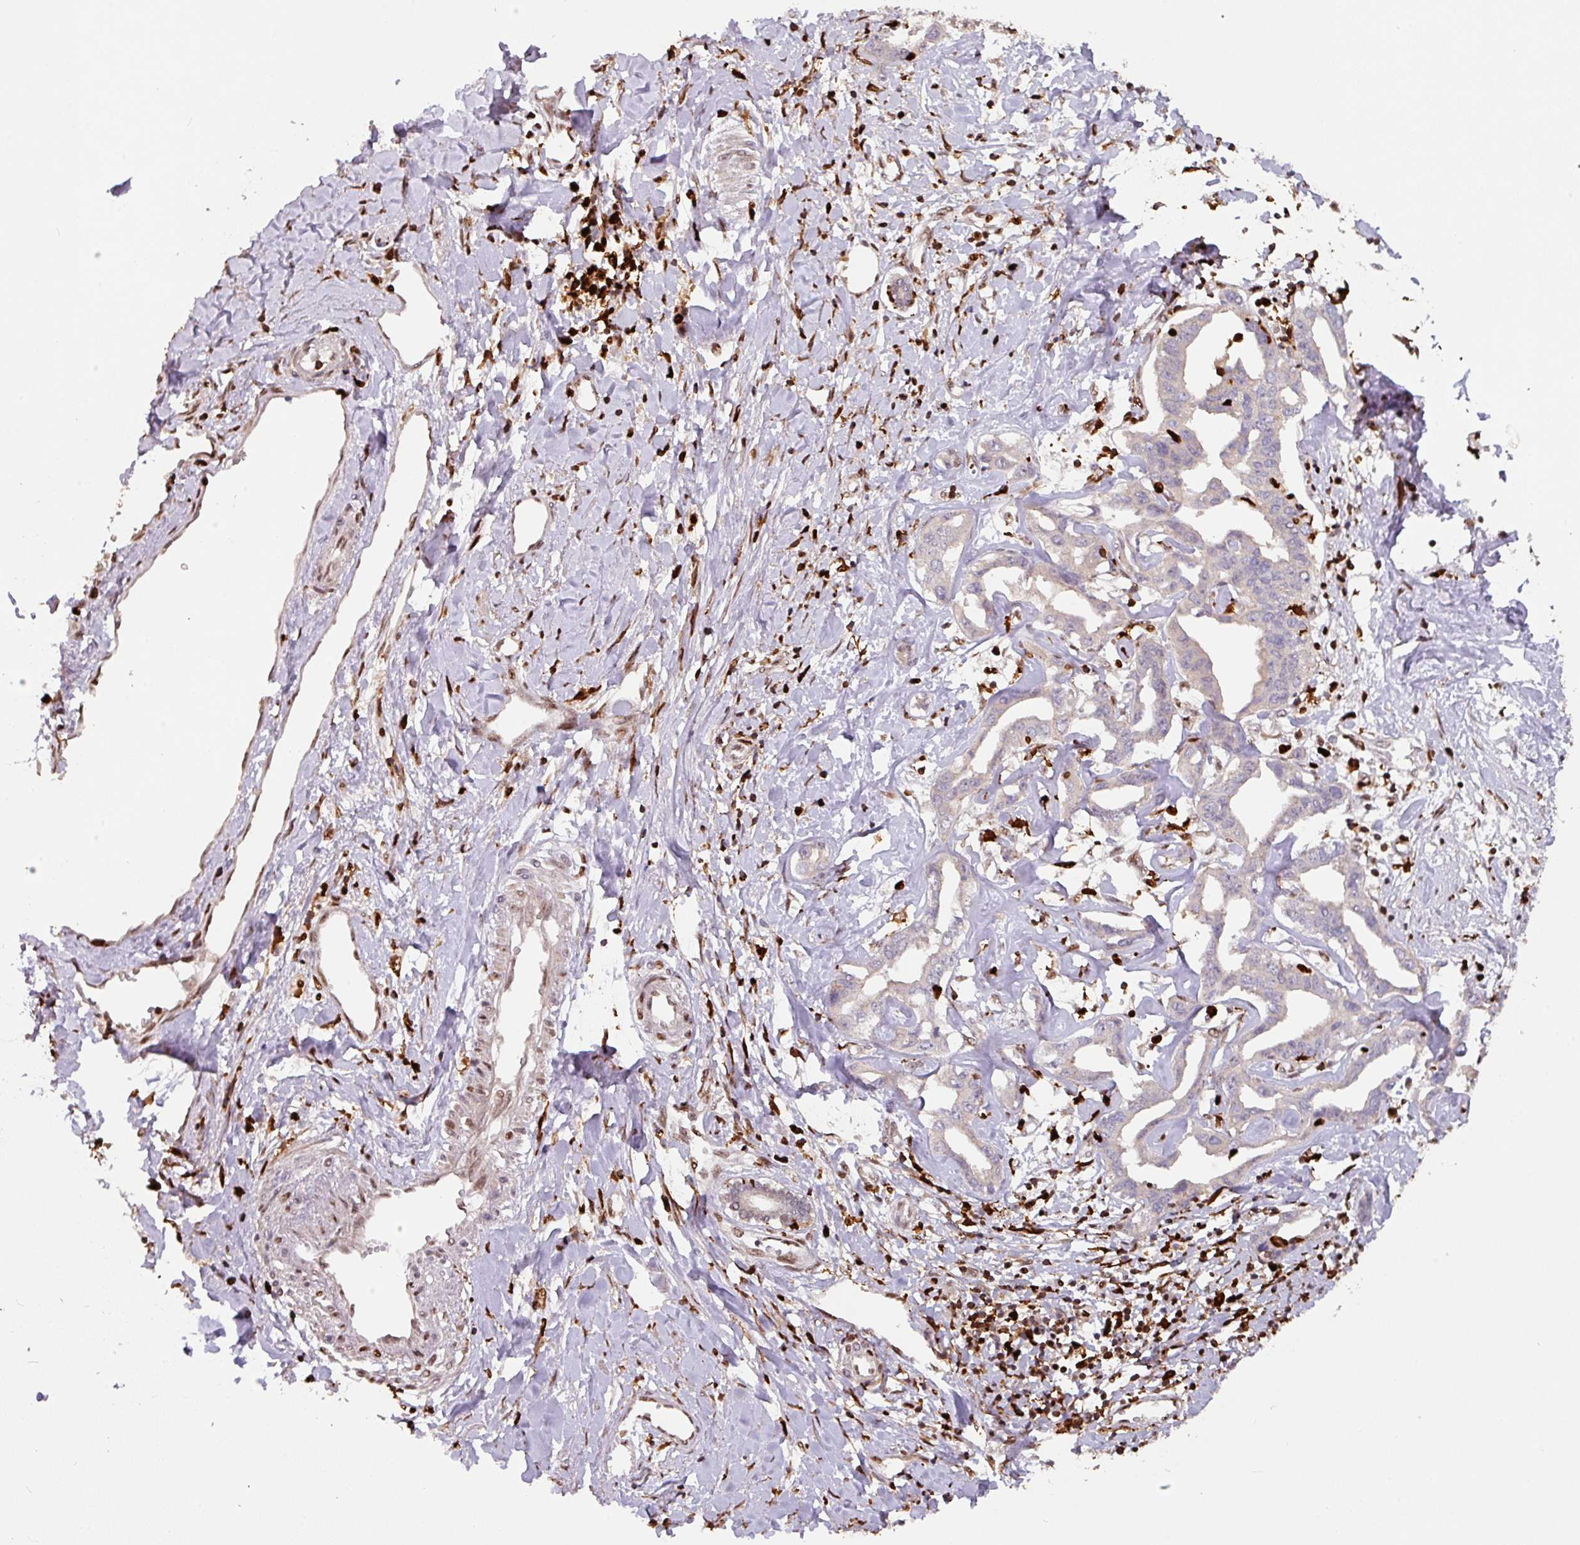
{"staining": {"intensity": "negative", "quantity": "none", "location": "none"}, "tissue": "liver cancer", "cell_type": "Tumor cells", "image_type": "cancer", "snomed": [{"axis": "morphology", "description": "Cholangiocarcinoma"}, {"axis": "topography", "description": "Liver"}], "caption": "Immunohistochemistry (IHC) photomicrograph of neoplastic tissue: human liver cholangiocarcinoma stained with DAB (3,3'-diaminobenzidine) demonstrates no significant protein positivity in tumor cells.", "gene": "SAMHD1", "patient": {"sex": "male", "age": 59}}